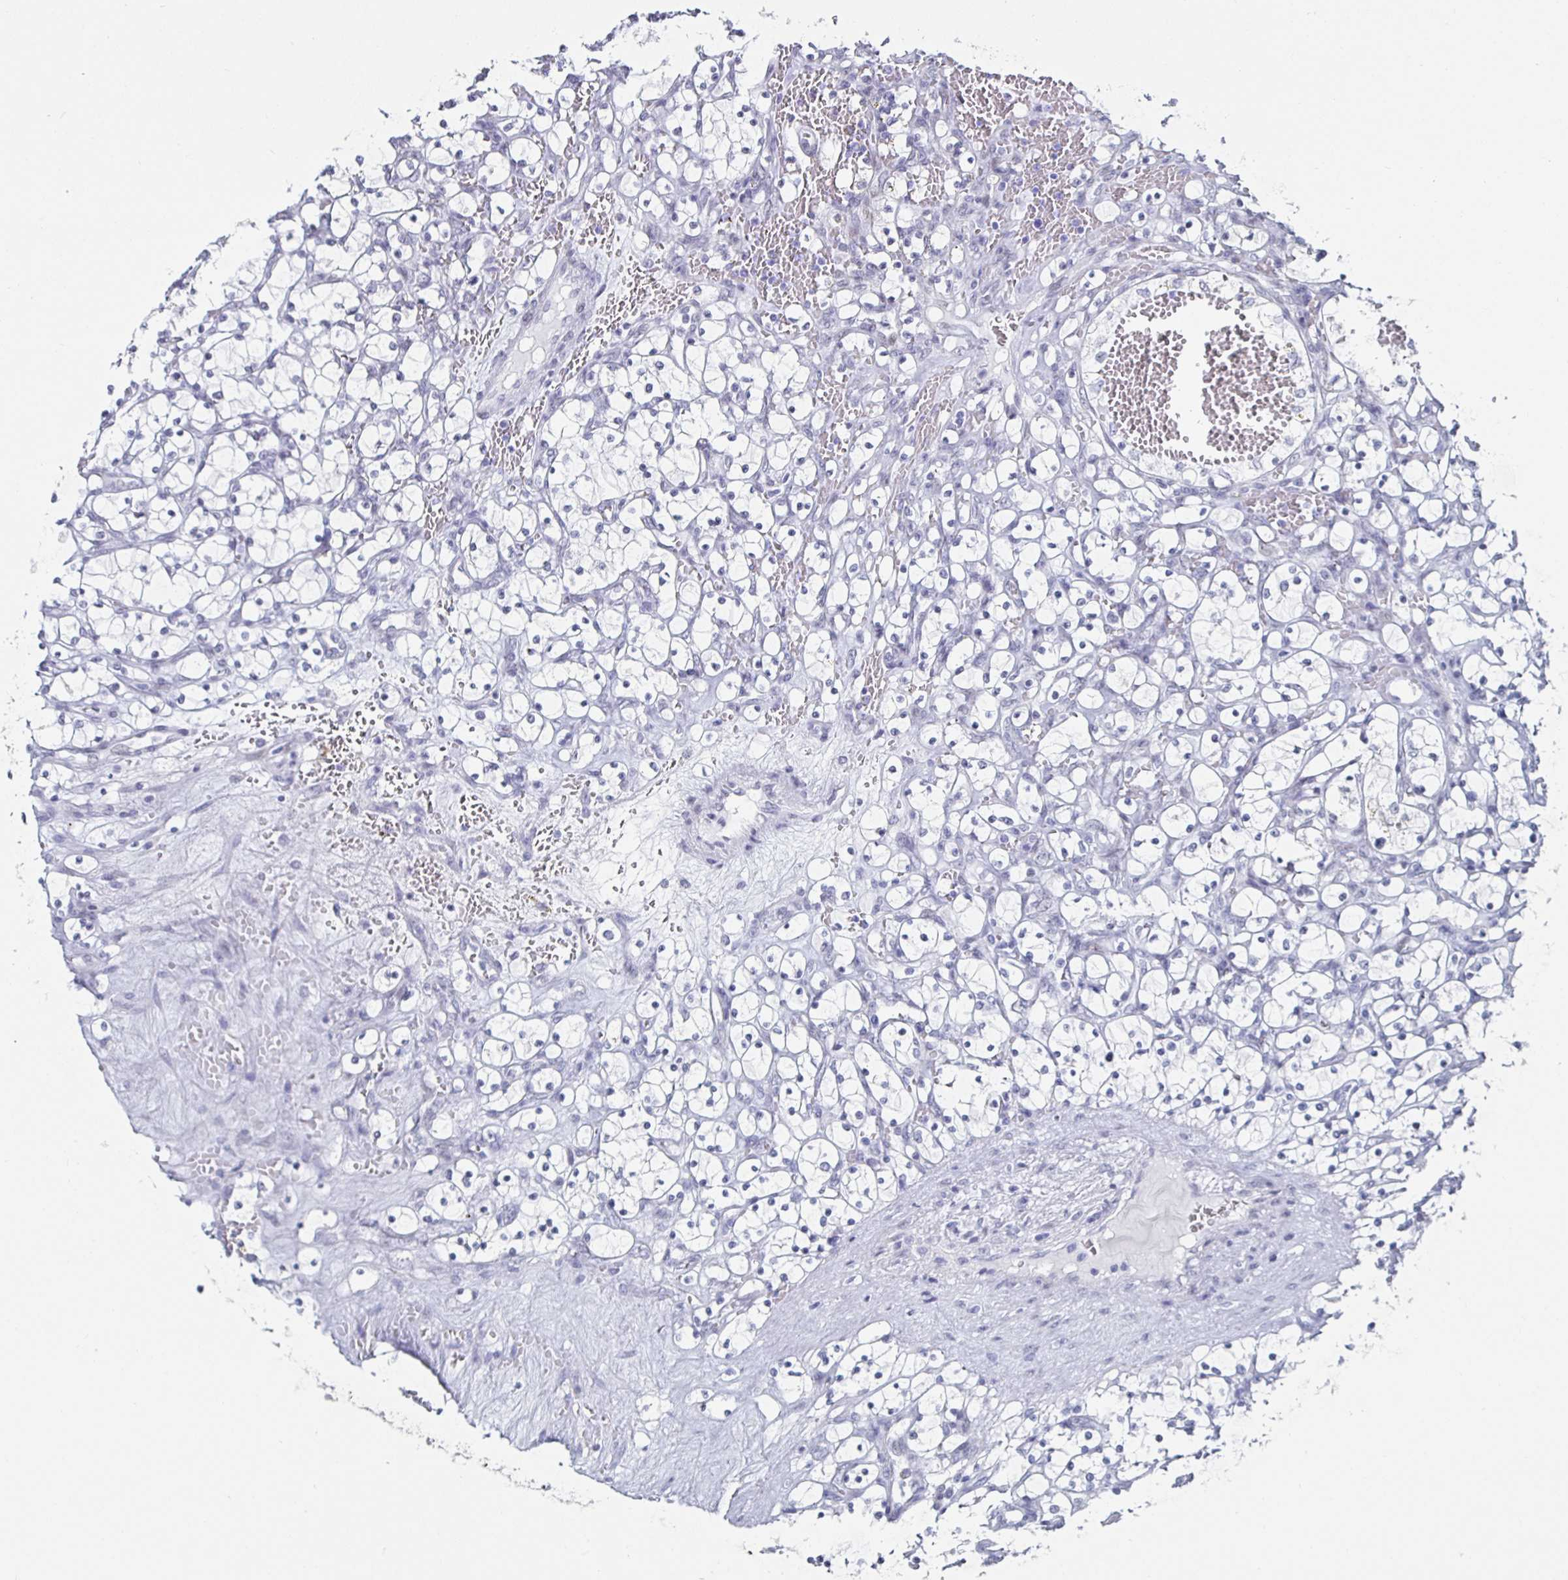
{"staining": {"intensity": "negative", "quantity": "none", "location": "none"}, "tissue": "renal cancer", "cell_type": "Tumor cells", "image_type": "cancer", "snomed": [{"axis": "morphology", "description": "Adenocarcinoma, NOS"}, {"axis": "topography", "description": "Kidney"}], "caption": "A high-resolution micrograph shows immunohistochemistry (IHC) staining of renal cancer (adenocarcinoma), which demonstrates no significant staining in tumor cells.", "gene": "KRT4", "patient": {"sex": "female", "age": 69}}